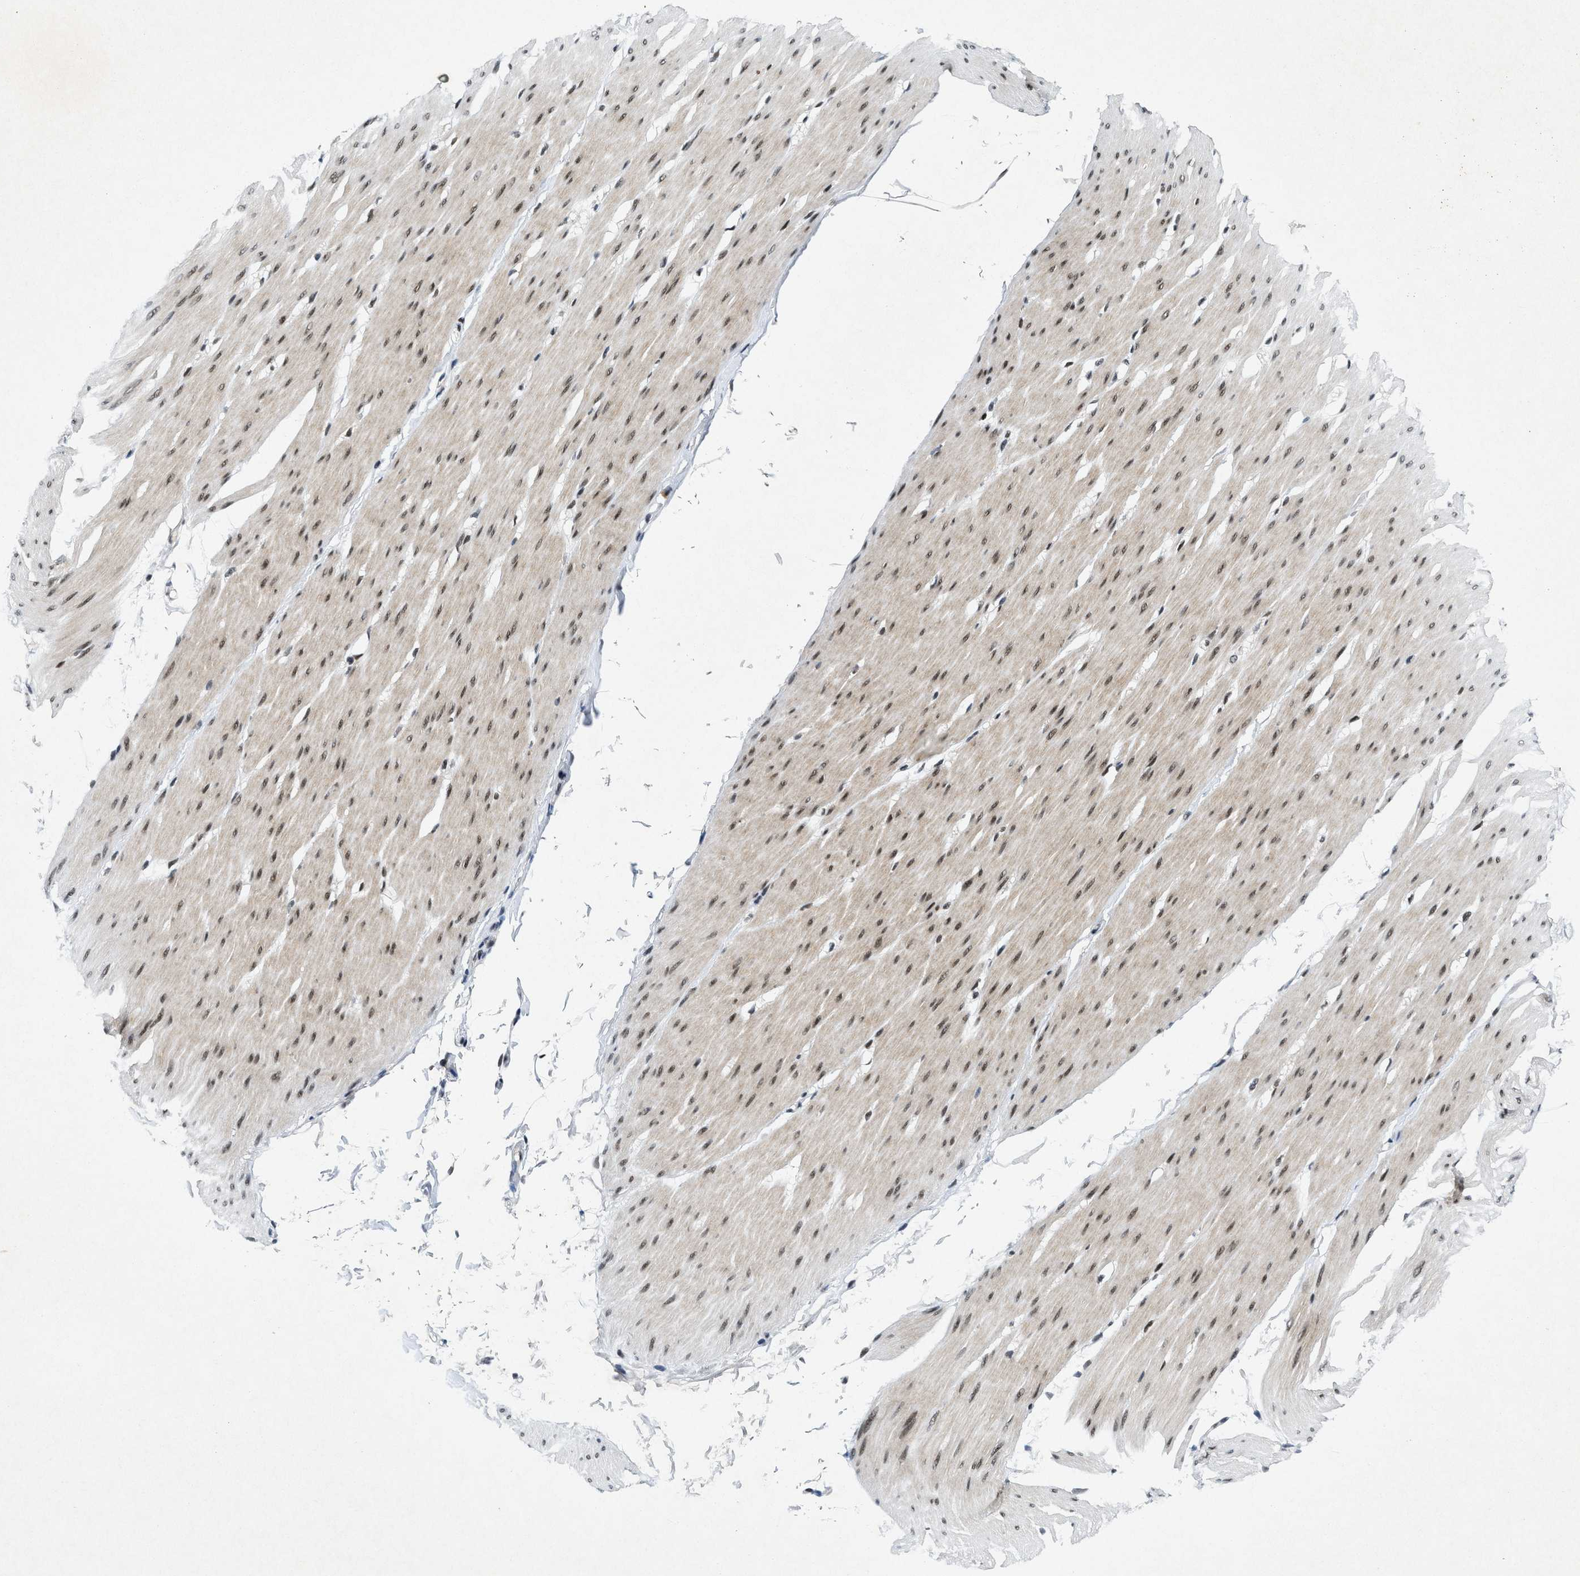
{"staining": {"intensity": "moderate", "quantity": "25%-75%", "location": "nuclear"}, "tissue": "smooth muscle", "cell_type": "Smooth muscle cells", "image_type": "normal", "snomed": [{"axis": "morphology", "description": "Normal tissue, NOS"}, {"axis": "topography", "description": "Smooth muscle"}, {"axis": "topography", "description": "Colon"}], "caption": "Immunohistochemical staining of normal smooth muscle displays moderate nuclear protein expression in about 25%-75% of smooth muscle cells.", "gene": "NCOA1", "patient": {"sex": "male", "age": 67}}